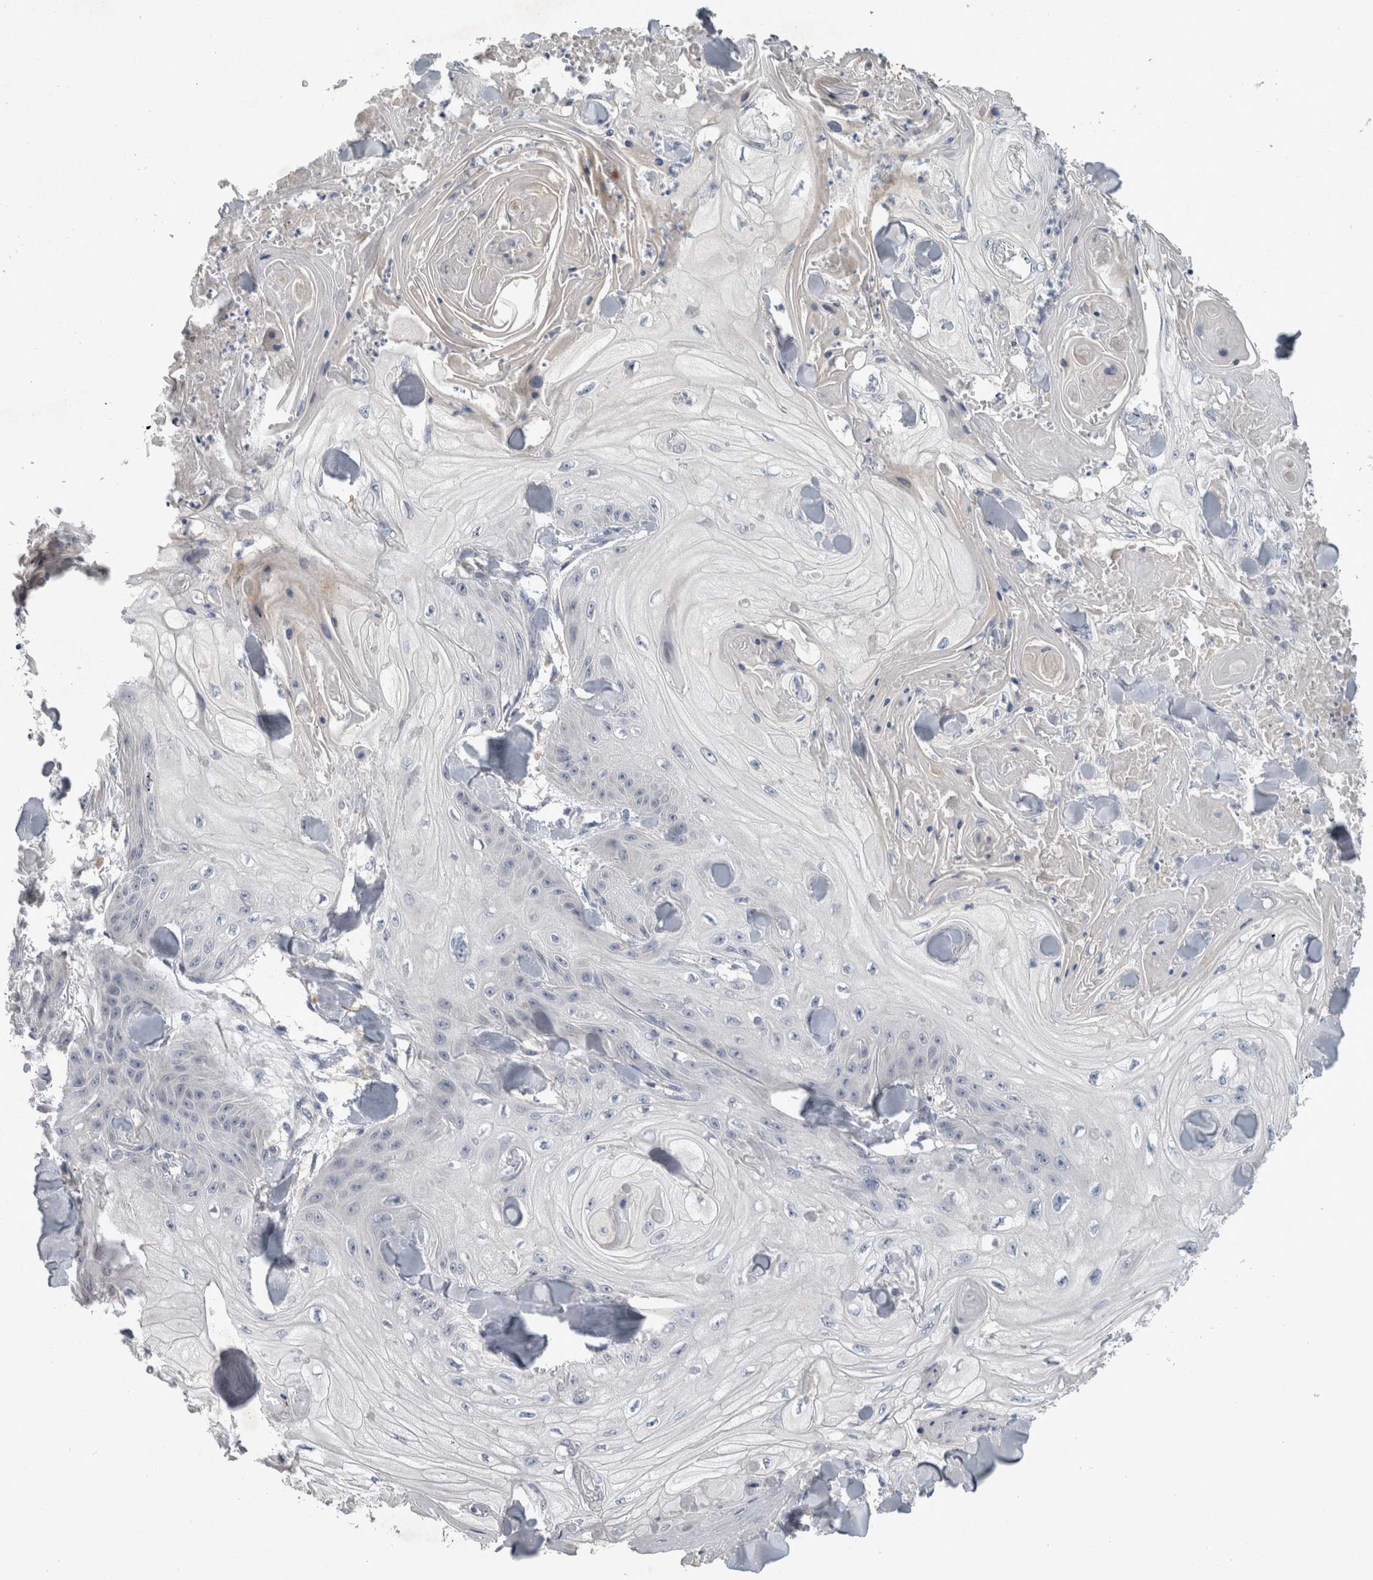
{"staining": {"intensity": "negative", "quantity": "none", "location": "none"}, "tissue": "skin cancer", "cell_type": "Tumor cells", "image_type": "cancer", "snomed": [{"axis": "morphology", "description": "Squamous cell carcinoma, NOS"}, {"axis": "topography", "description": "Skin"}], "caption": "Tumor cells show no significant protein staining in skin cancer.", "gene": "SLC22A11", "patient": {"sex": "male", "age": 74}}